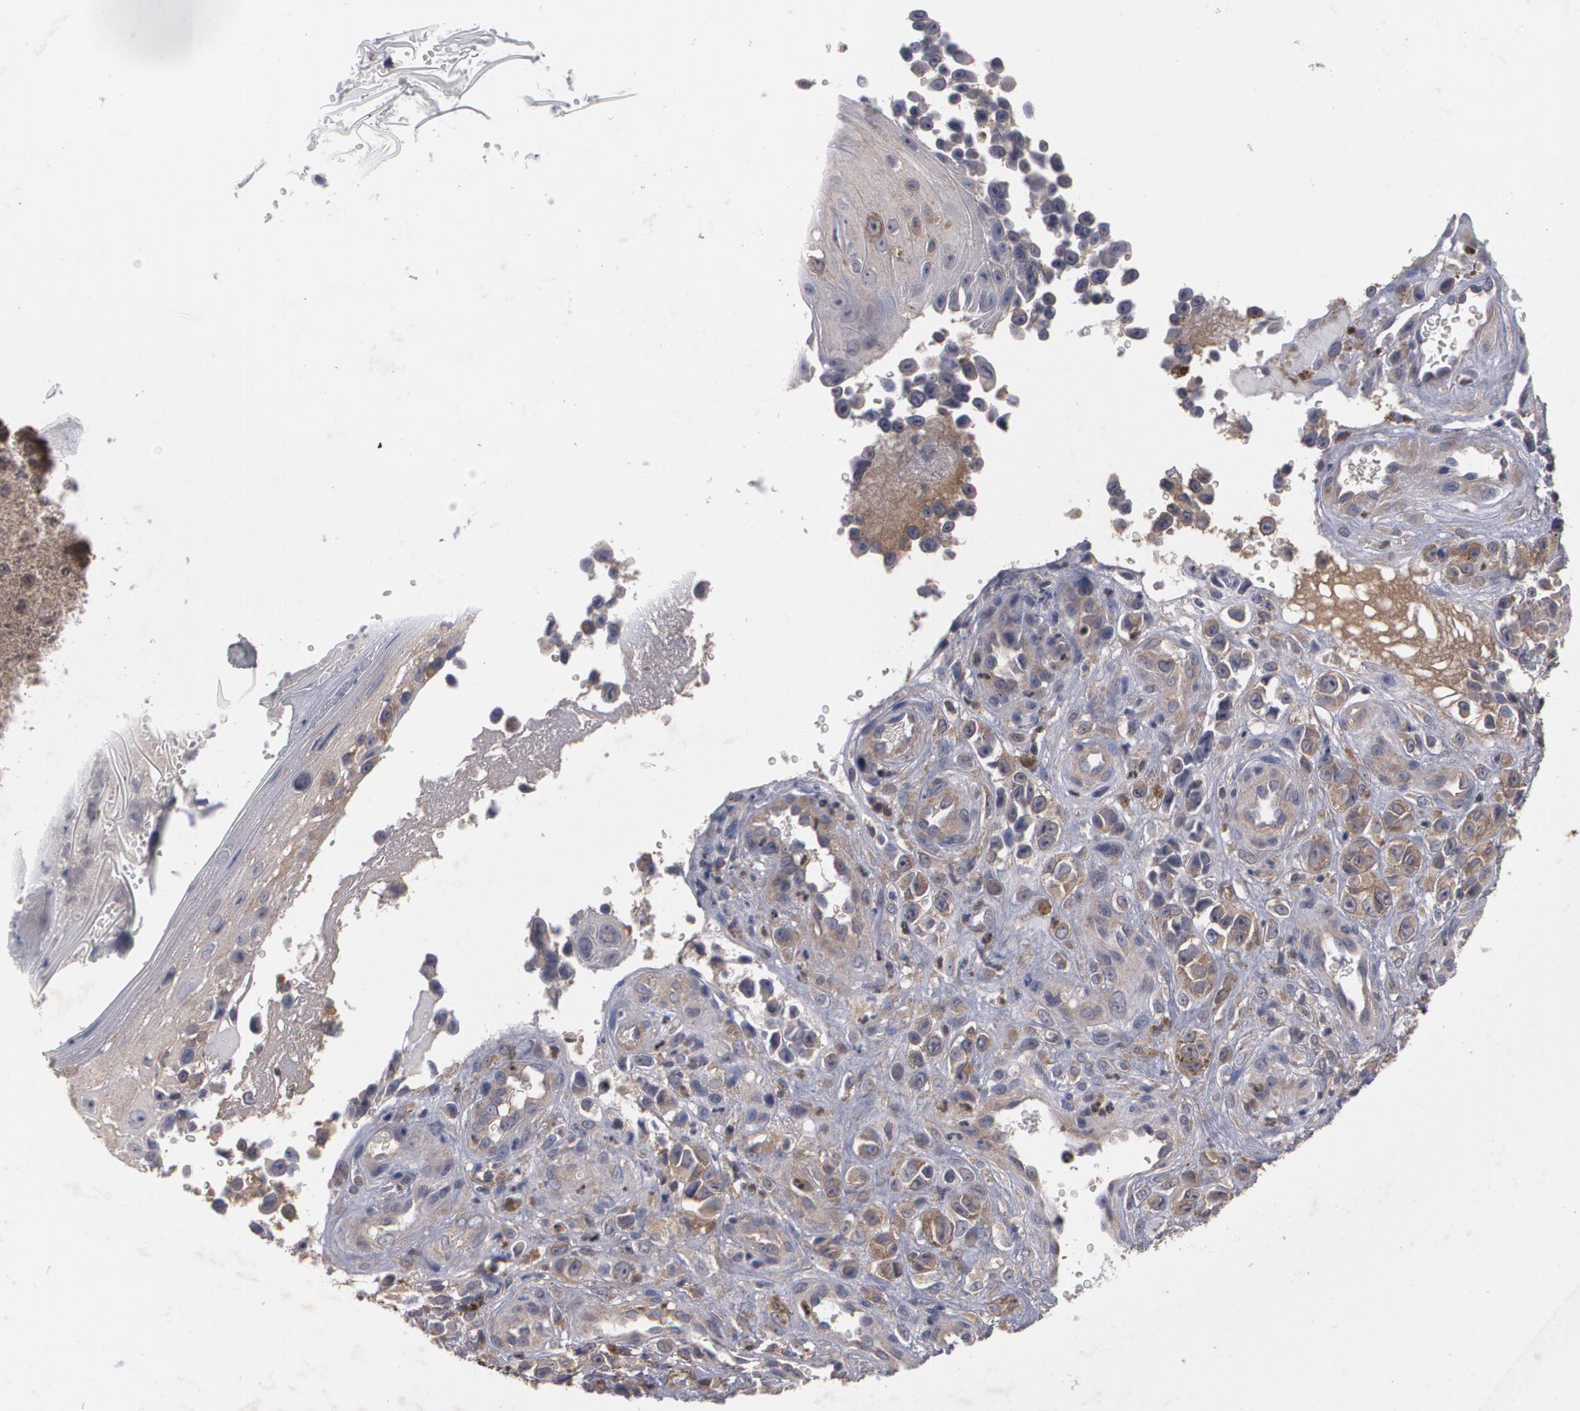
{"staining": {"intensity": "weak", "quantity": "<25%", "location": "cytoplasmic/membranous"}, "tissue": "melanoma", "cell_type": "Tumor cells", "image_type": "cancer", "snomed": [{"axis": "morphology", "description": "Malignant melanoma, NOS"}, {"axis": "topography", "description": "Skin"}], "caption": "DAB (3,3'-diaminobenzidine) immunohistochemical staining of human melanoma demonstrates no significant positivity in tumor cells. Brightfield microscopy of immunohistochemistry stained with DAB (3,3'-diaminobenzidine) (brown) and hematoxylin (blue), captured at high magnification.", "gene": "HTT", "patient": {"sex": "female", "age": 82}}